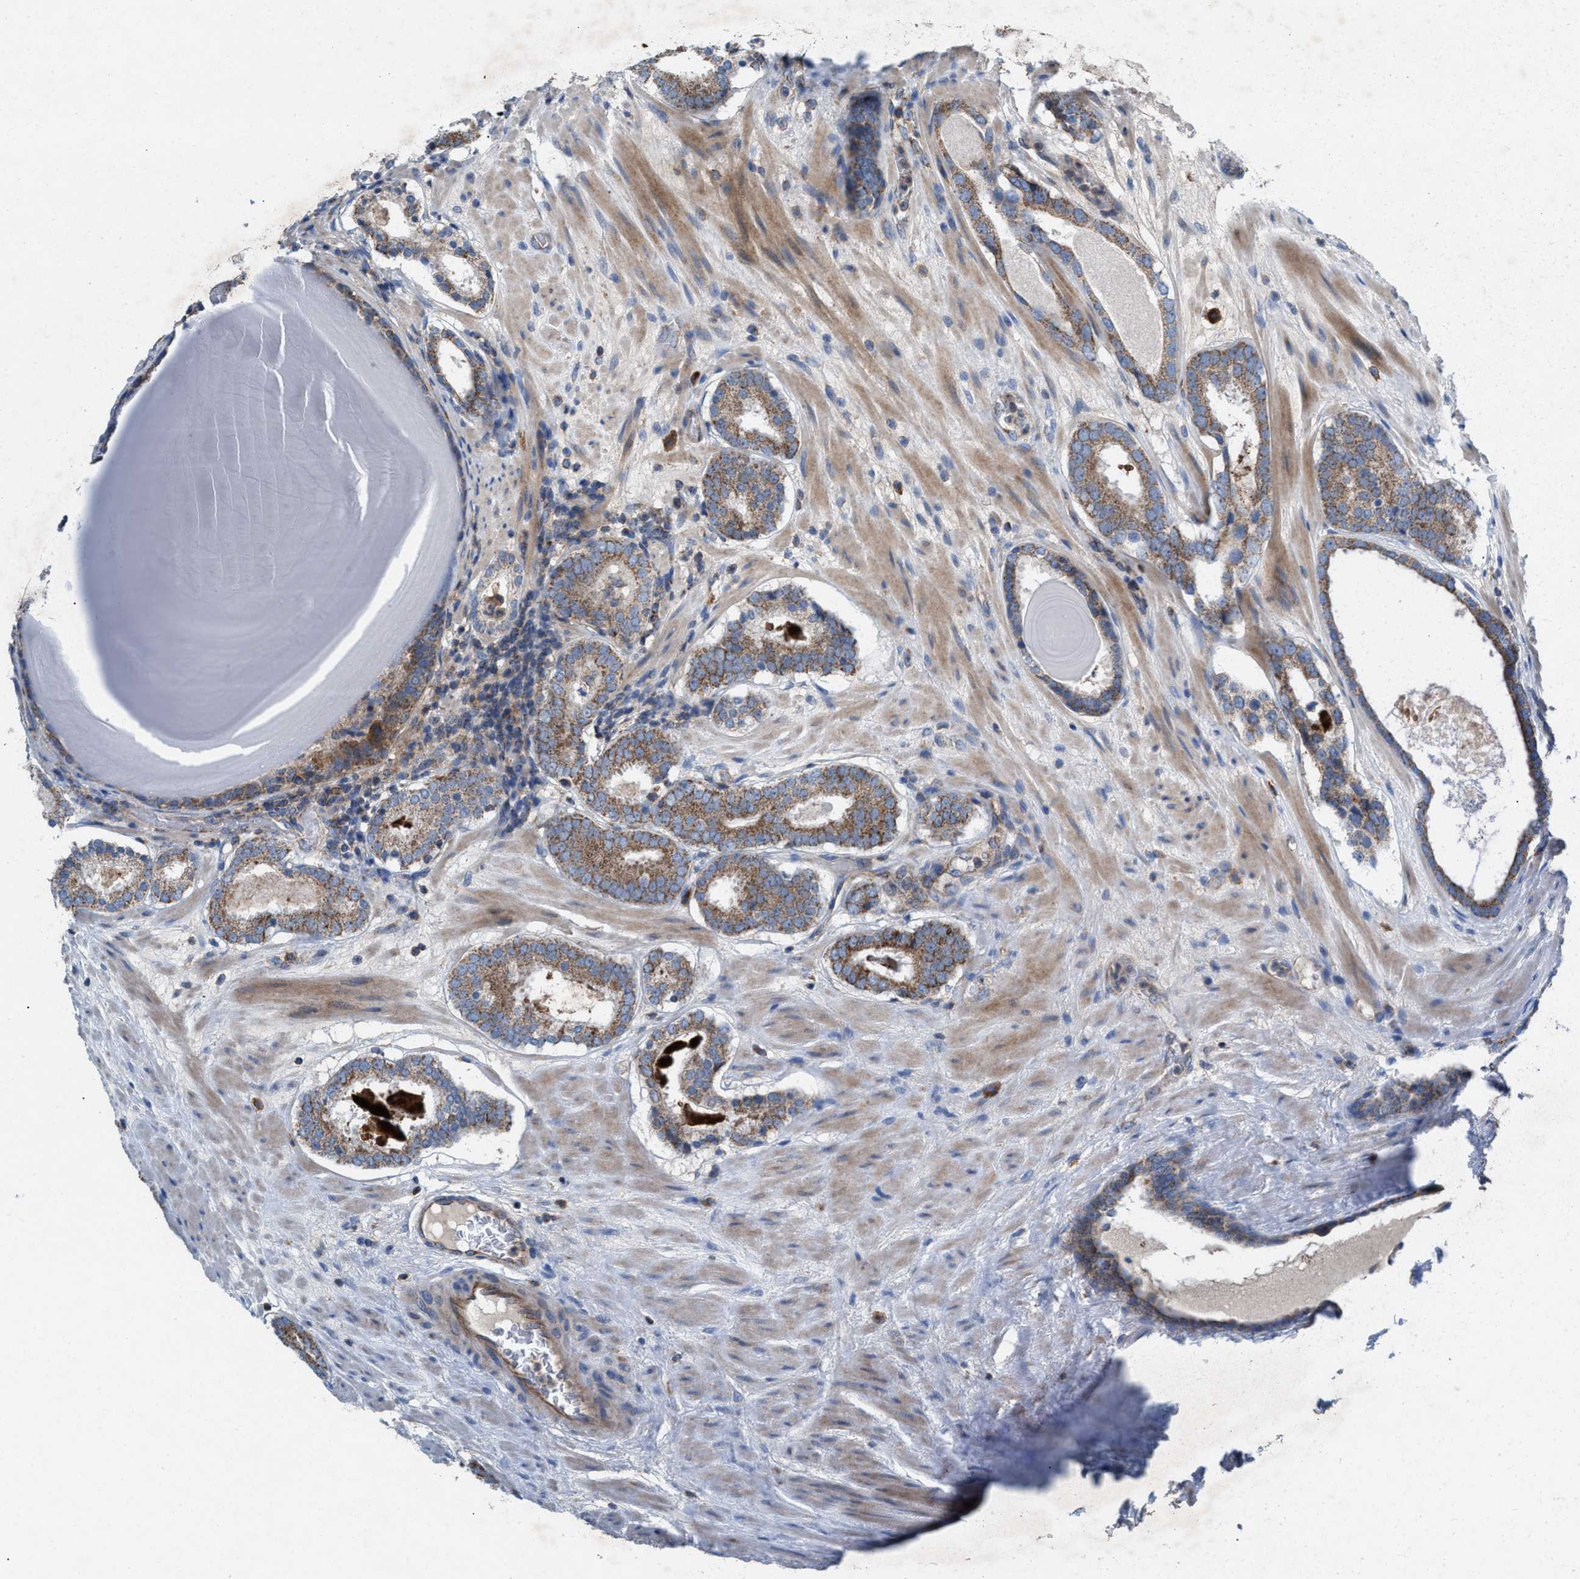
{"staining": {"intensity": "moderate", "quantity": "25%-75%", "location": "cytoplasmic/membranous"}, "tissue": "prostate cancer", "cell_type": "Tumor cells", "image_type": "cancer", "snomed": [{"axis": "morphology", "description": "Adenocarcinoma, Low grade"}, {"axis": "topography", "description": "Prostate"}], "caption": "Prostate cancer stained with immunohistochemistry (IHC) demonstrates moderate cytoplasmic/membranous expression in approximately 25%-75% of tumor cells.", "gene": "MRM1", "patient": {"sex": "male", "age": 69}}